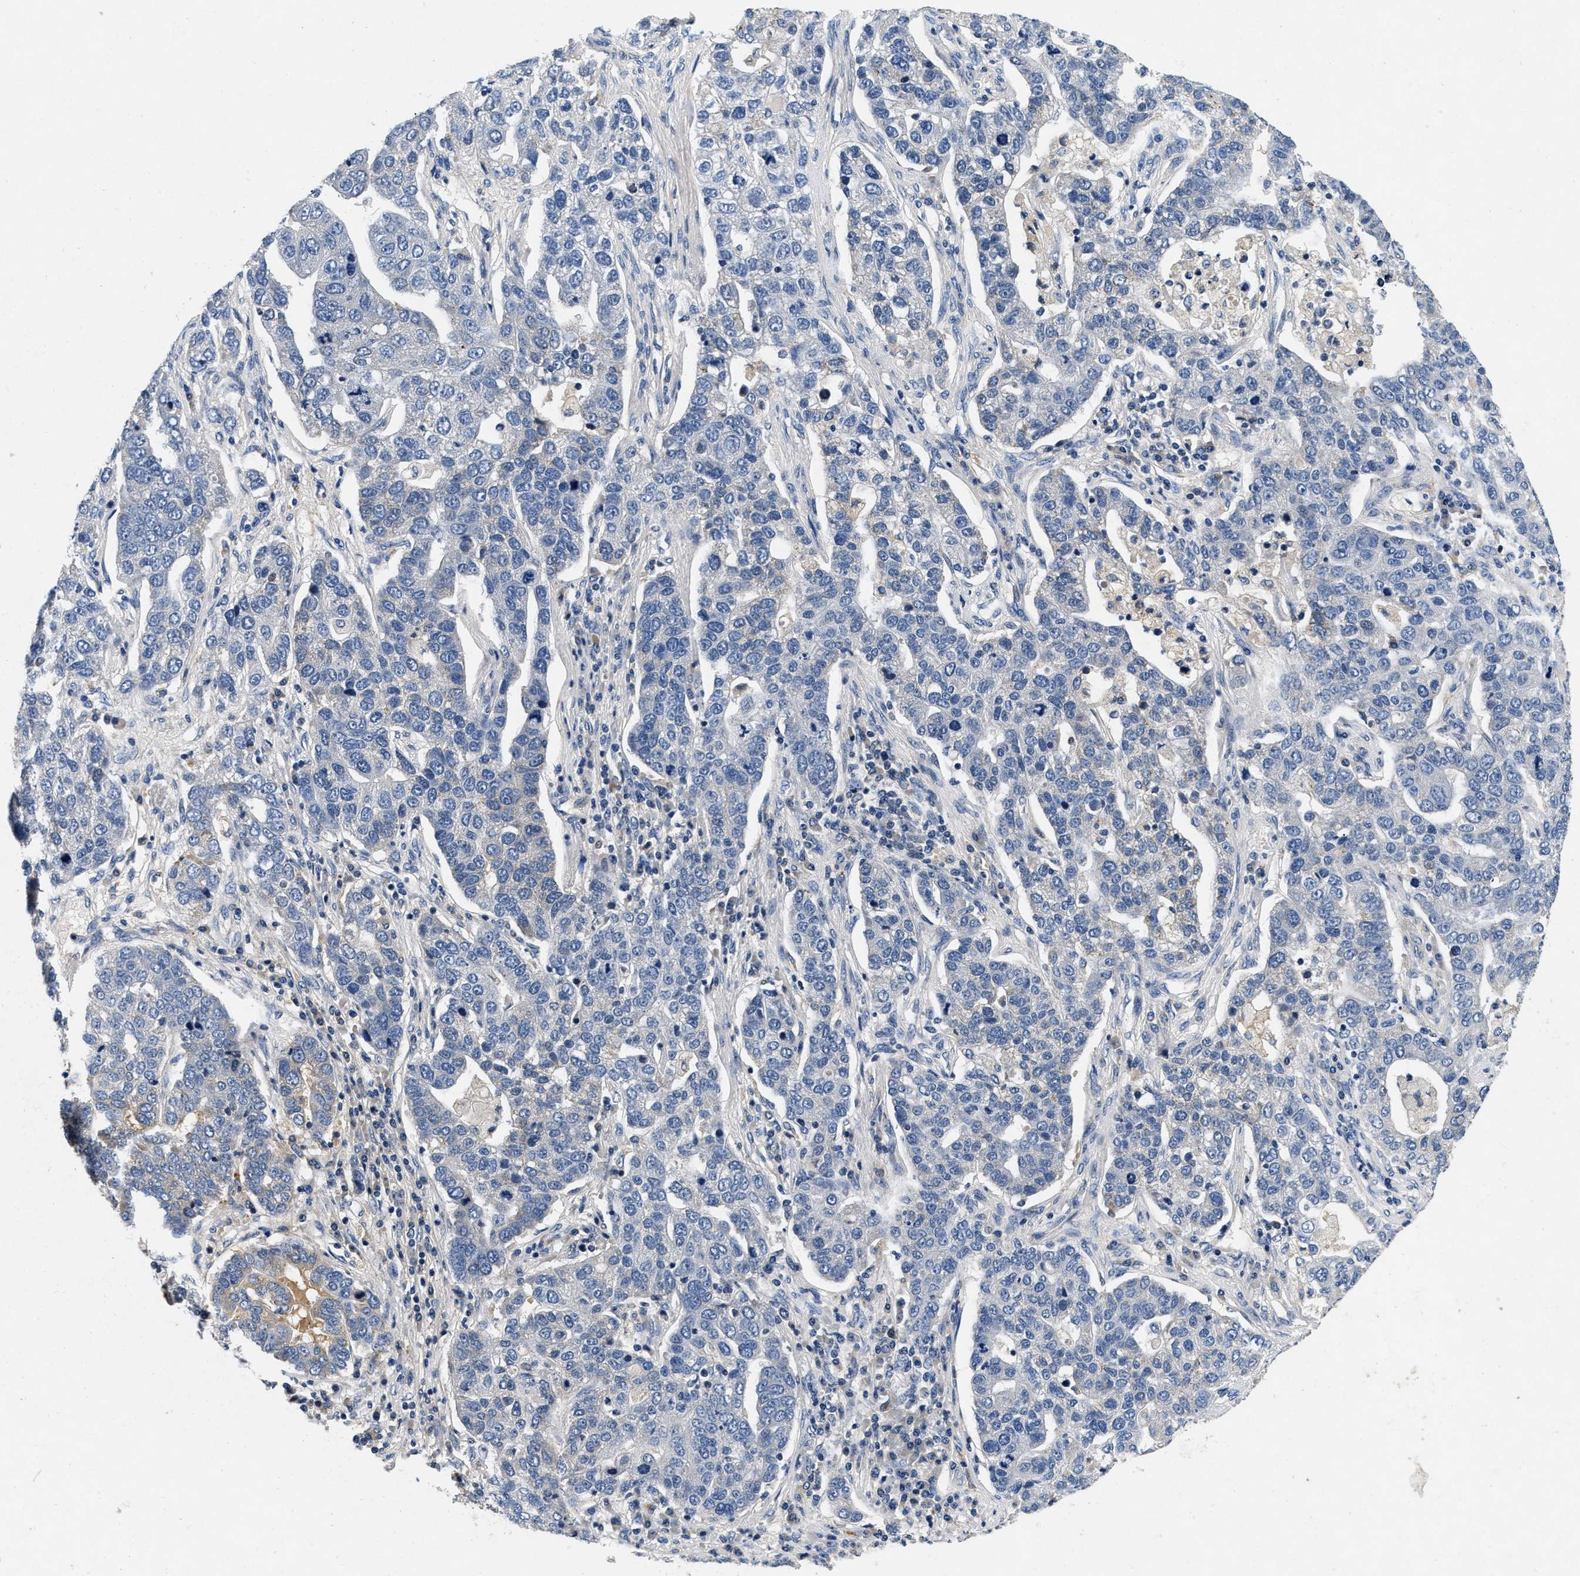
{"staining": {"intensity": "negative", "quantity": "none", "location": "none"}, "tissue": "pancreatic cancer", "cell_type": "Tumor cells", "image_type": "cancer", "snomed": [{"axis": "morphology", "description": "Adenocarcinoma, NOS"}, {"axis": "topography", "description": "Pancreas"}], "caption": "There is no significant expression in tumor cells of pancreatic adenocarcinoma.", "gene": "PDP1", "patient": {"sex": "female", "age": 61}}